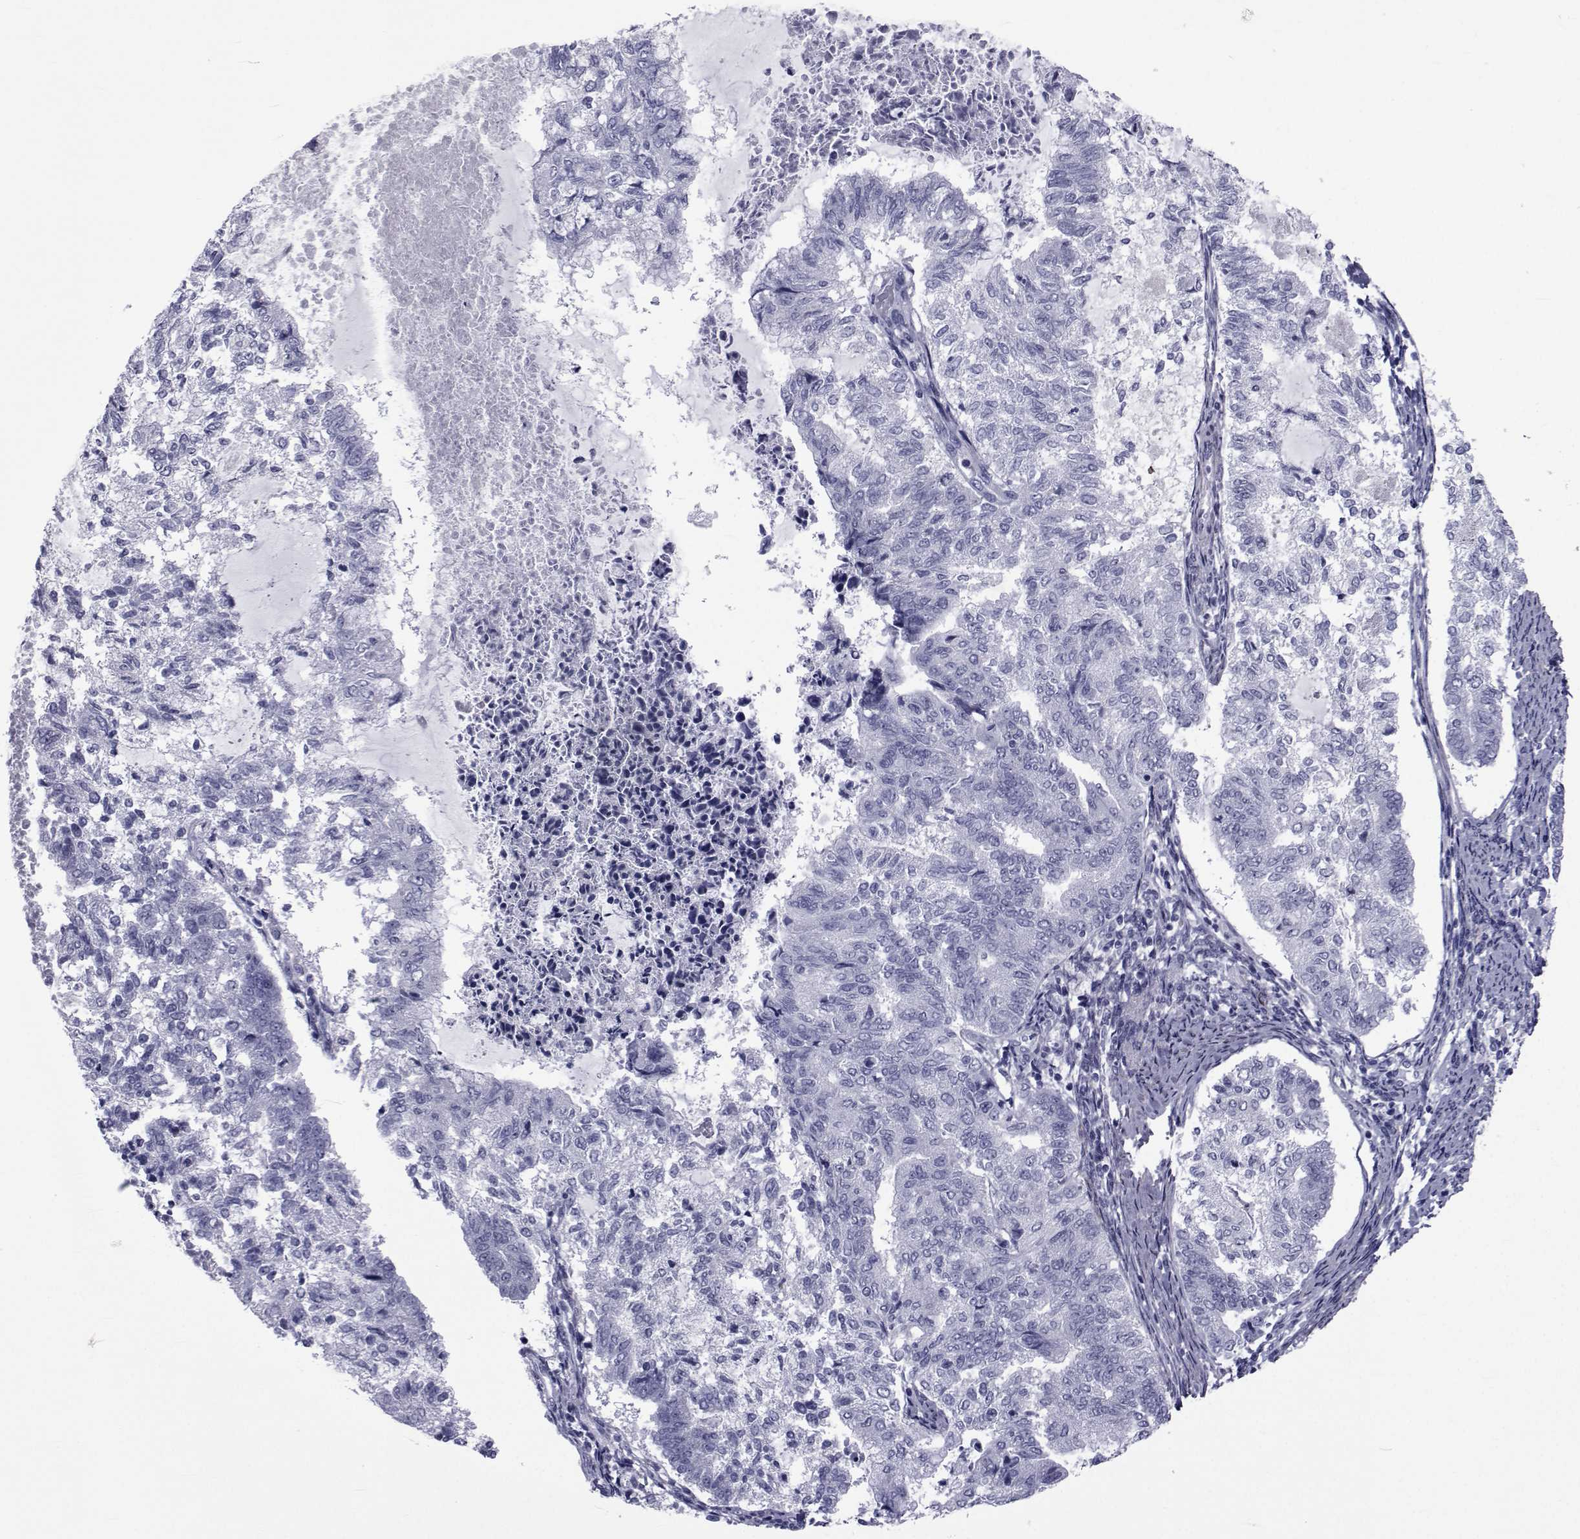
{"staining": {"intensity": "negative", "quantity": "none", "location": "none"}, "tissue": "endometrial cancer", "cell_type": "Tumor cells", "image_type": "cancer", "snomed": [{"axis": "morphology", "description": "Adenocarcinoma, NOS"}, {"axis": "topography", "description": "Endometrium"}], "caption": "There is no significant staining in tumor cells of endometrial cancer (adenocarcinoma).", "gene": "GKAP1", "patient": {"sex": "female", "age": 65}}